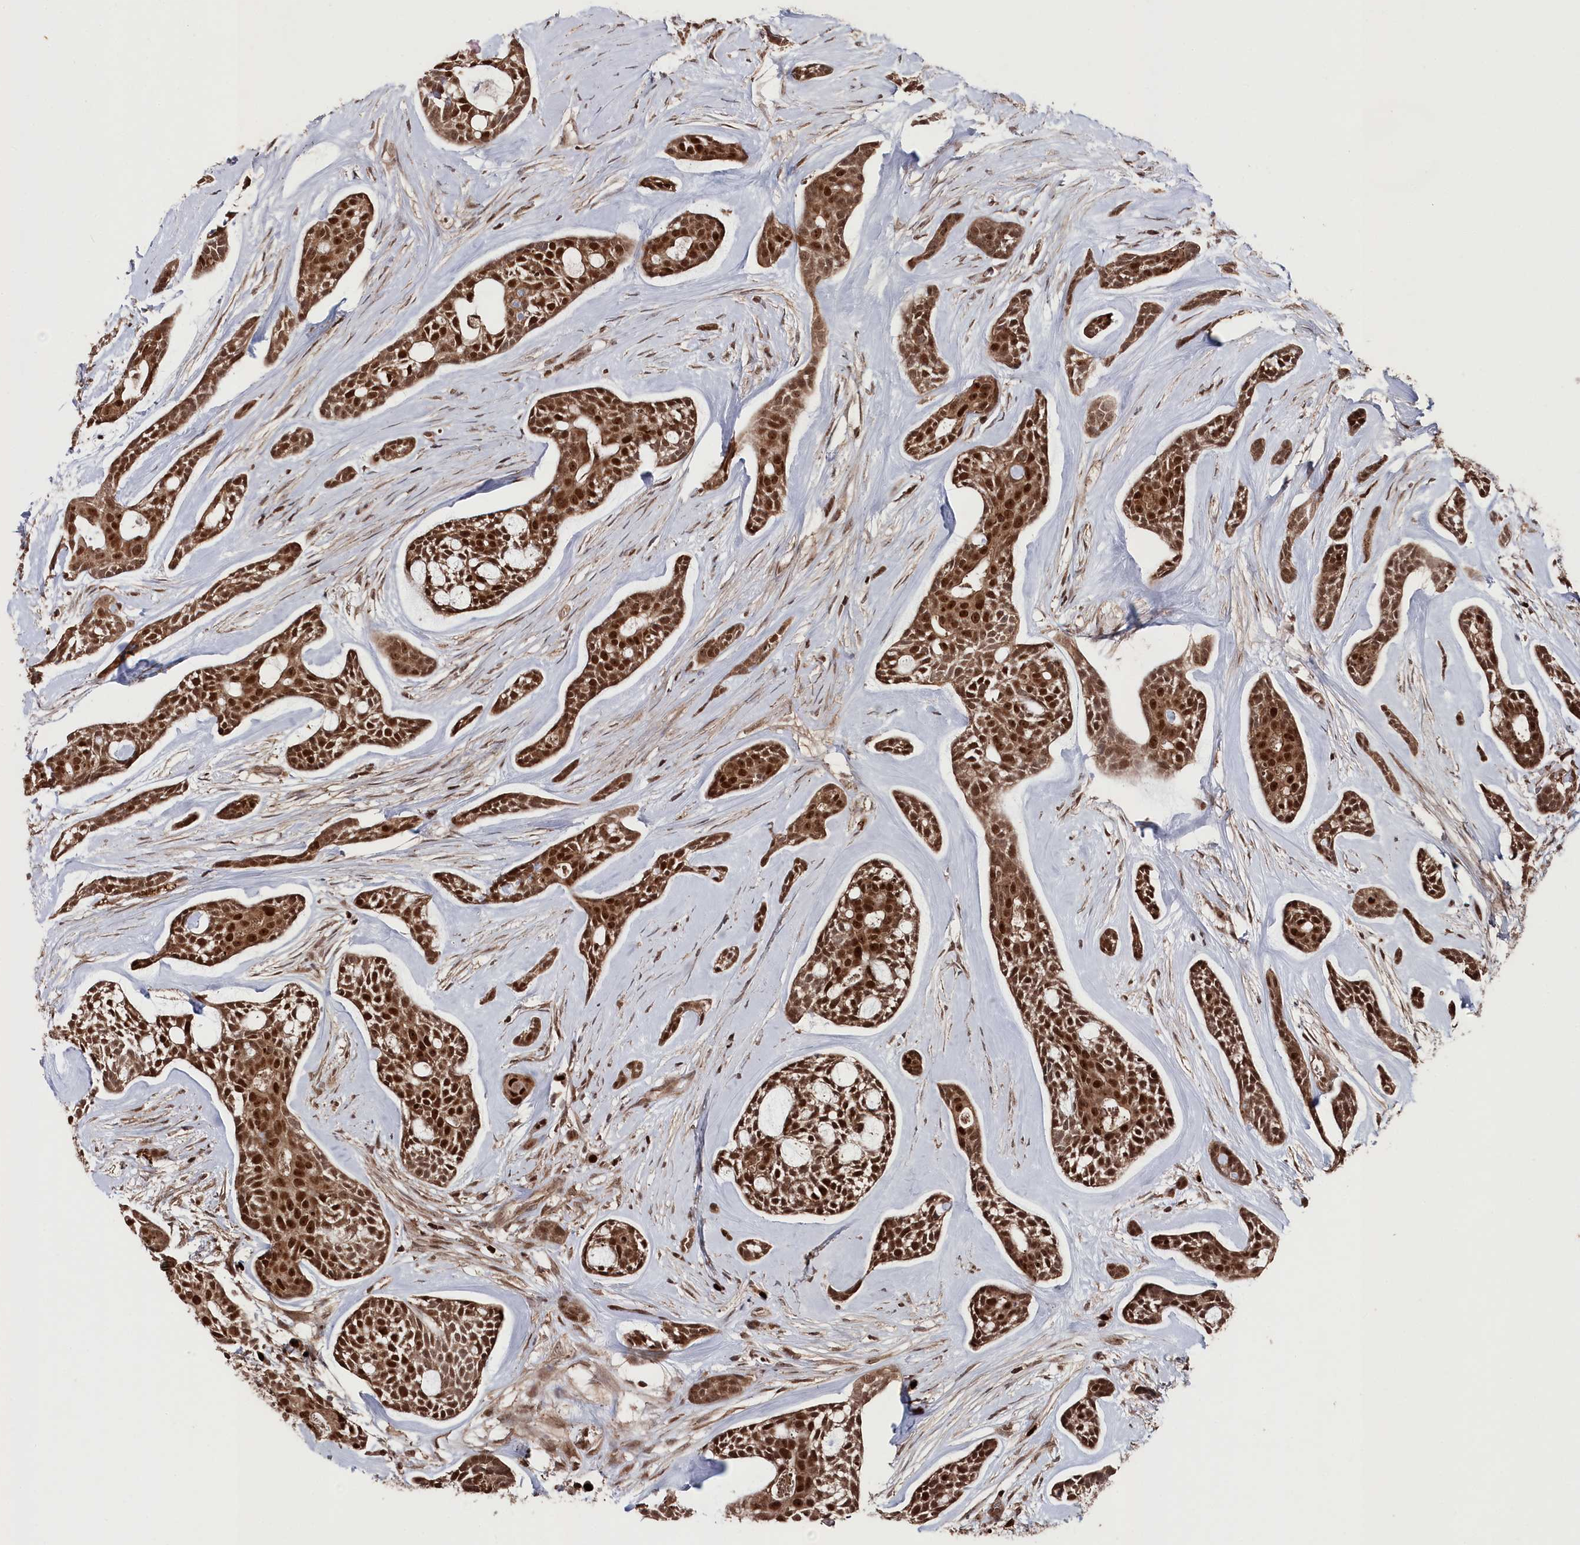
{"staining": {"intensity": "strong", "quantity": ">75%", "location": "cytoplasmic/membranous,nuclear"}, "tissue": "head and neck cancer", "cell_type": "Tumor cells", "image_type": "cancer", "snomed": [{"axis": "morphology", "description": "Adenocarcinoma, NOS"}, {"axis": "topography", "description": "Subcutis"}, {"axis": "topography", "description": "Head-Neck"}], "caption": "Head and neck cancer tissue displays strong cytoplasmic/membranous and nuclear expression in about >75% of tumor cells, visualized by immunohistochemistry.", "gene": "BORCS7", "patient": {"sex": "female", "age": 73}}